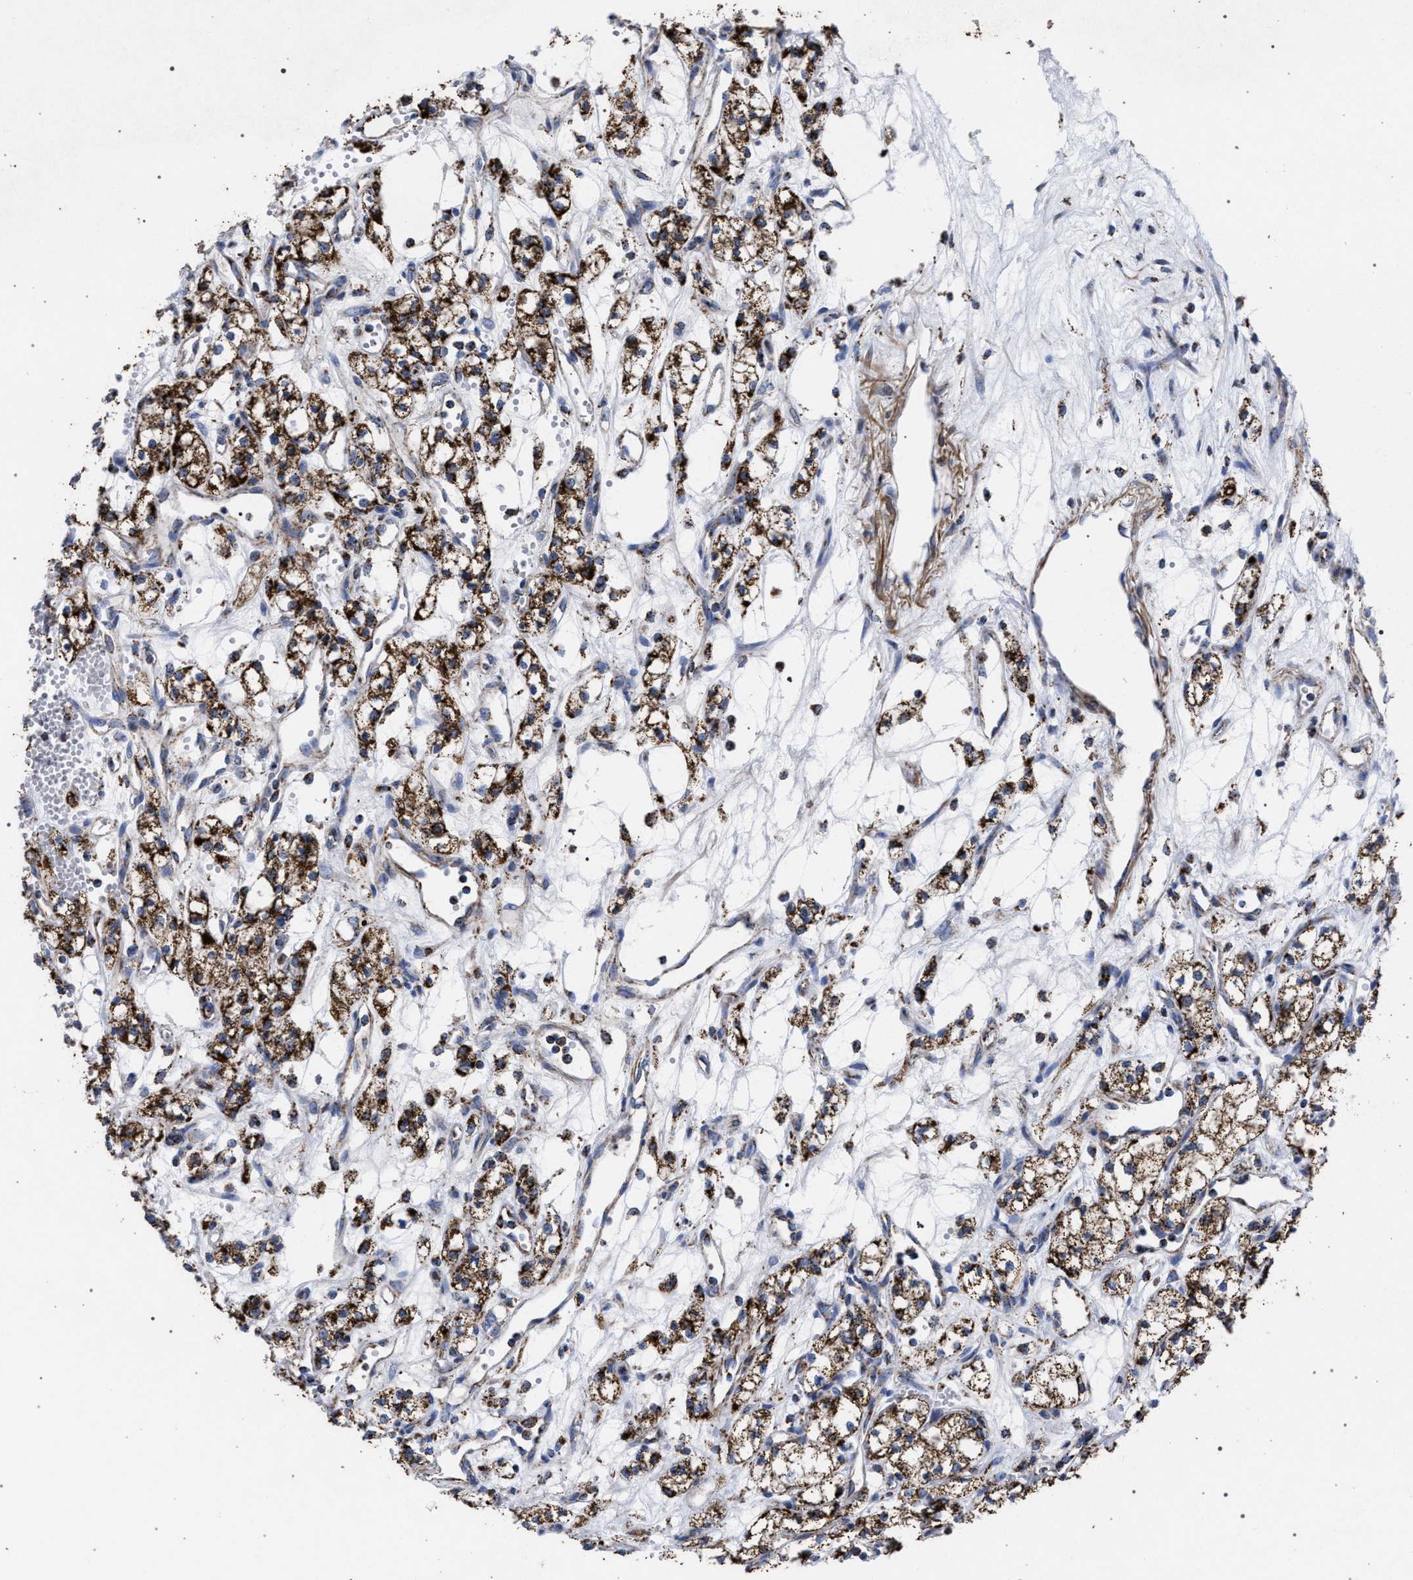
{"staining": {"intensity": "strong", "quantity": ">75%", "location": "cytoplasmic/membranous"}, "tissue": "renal cancer", "cell_type": "Tumor cells", "image_type": "cancer", "snomed": [{"axis": "morphology", "description": "Adenocarcinoma, NOS"}, {"axis": "topography", "description": "Kidney"}], "caption": "IHC (DAB) staining of human renal cancer (adenocarcinoma) shows strong cytoplasmic/membranous protein positivity in approximately >75% of tumor cells.", "gene": "ACADS", "patient": {"sex": "male", "age": 59}}